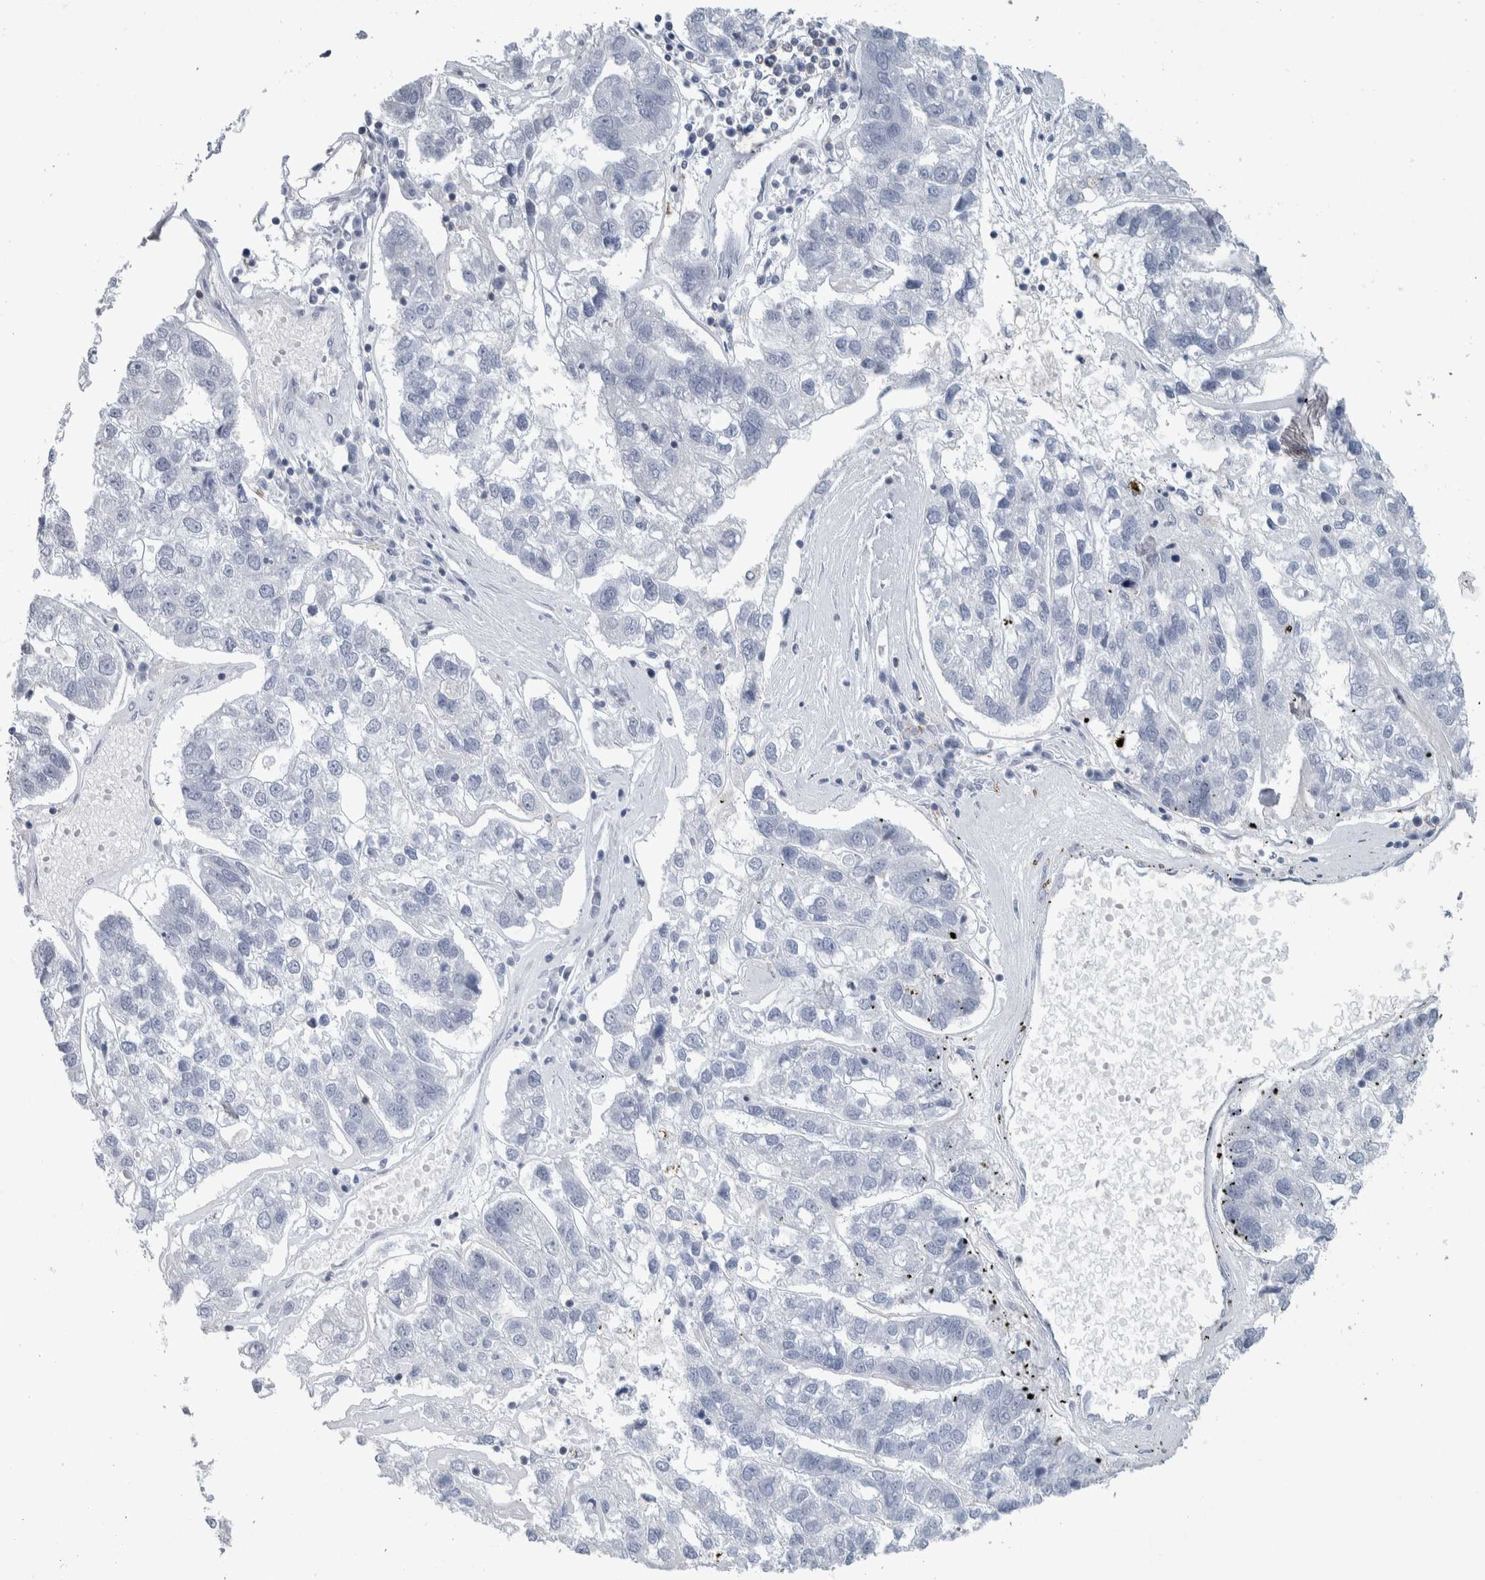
{"staining": {"intensity": "negative", "quantity": "none", "location": "none"}, "tissue": "pancreatic cancer", "cell_type": "Tumor cells", "image_type": "cancer", "snomed": [{"axis": "morphology", "description": "Adenocarcinoma, NOS"}, {"axis": "topography", "description": "Pancreas"}], "caption": "This is an immunohistochemistry image of human pancreatic adenocarcinoma. There is no positivity in tumor cells.", "gene": "SKAP2", "patient": {"sex": "female", "age": 61}}